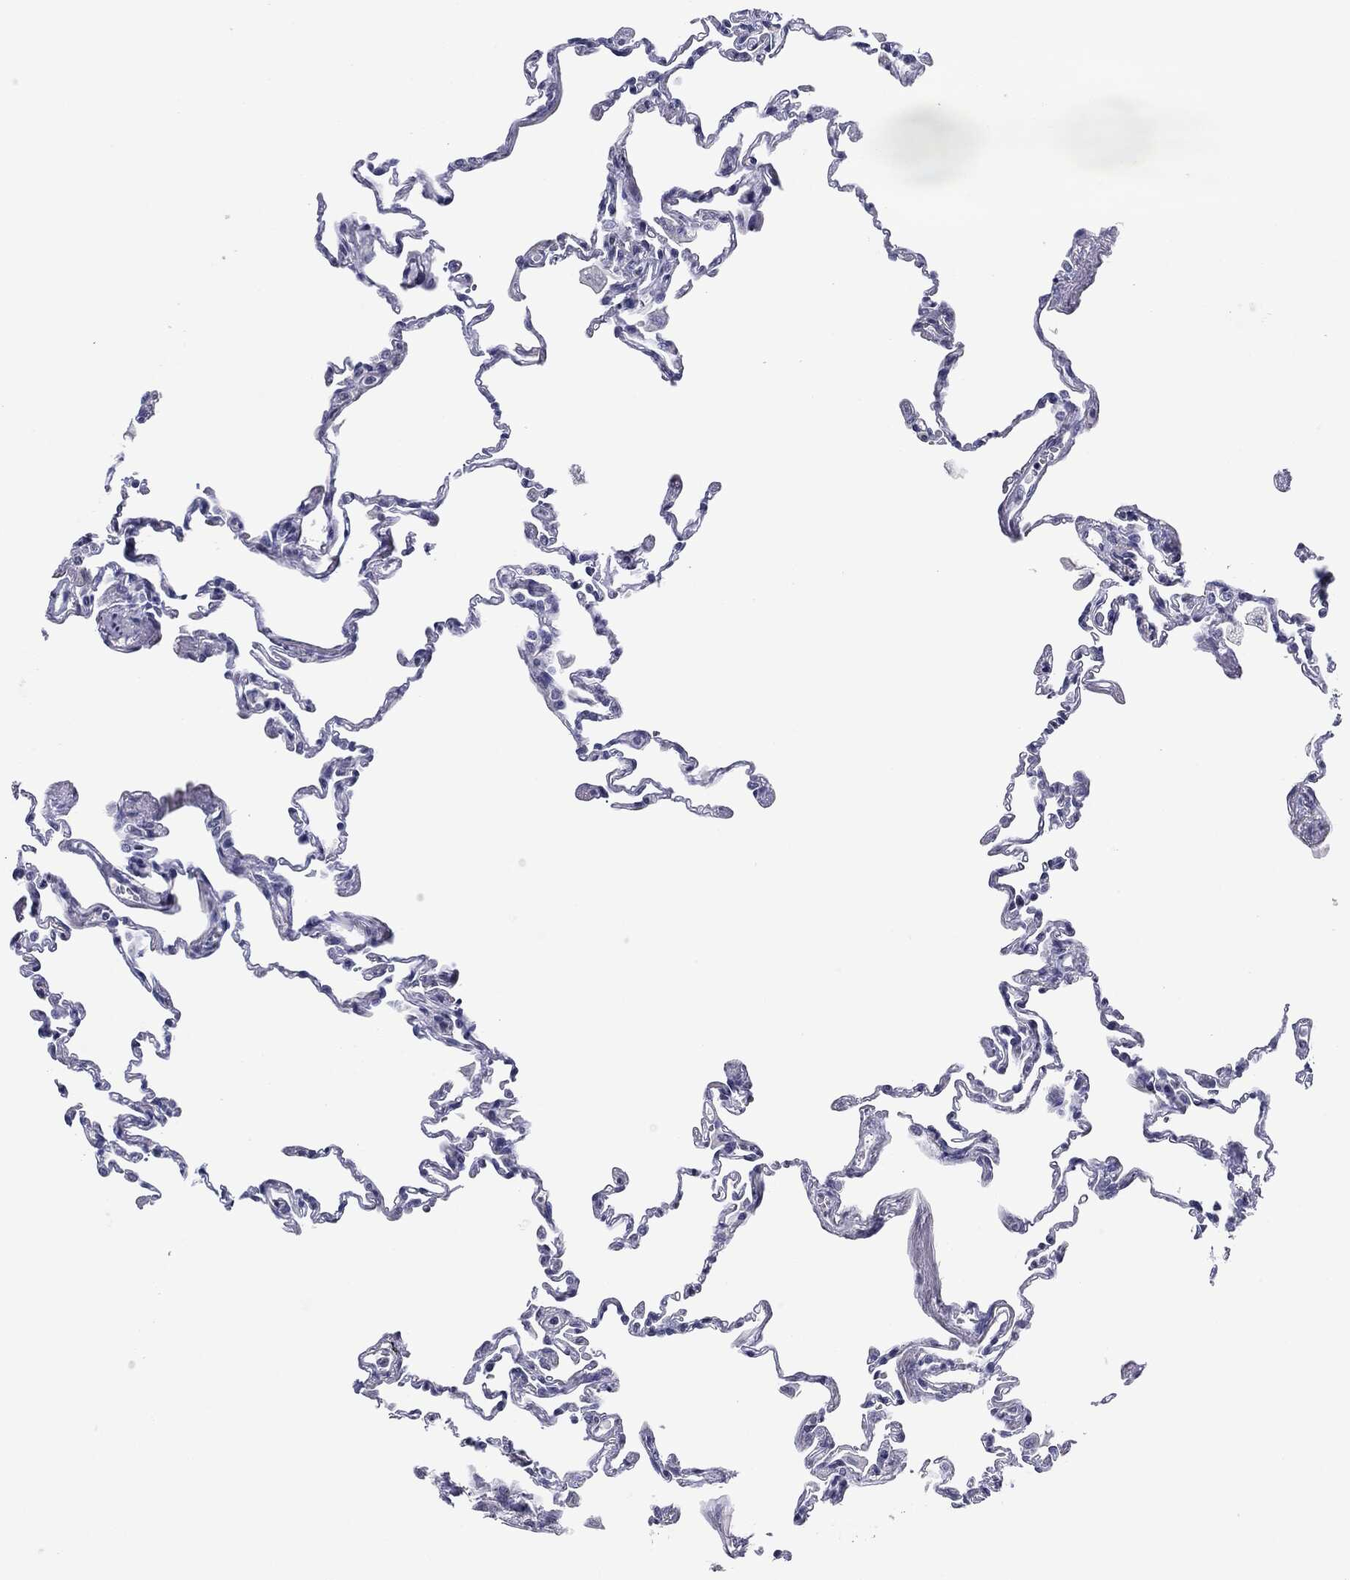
{"staining": {"intensity": "negative", "quantity": "none", "location": "none"}, "tissue": "lung", "cell_type": "Alveolar cells", "image_type": "normal", "snomed": [{"axis": "morphology", "description": "Normal tissue, NOS"}, {"axis": "topography", "description": "Lung"}], "caption": "A high-resolution photomicrograph shows immunohistochemistry (IHC) staining of benign lung, which shows no significant positivity in alveolar cells. The staining is performed using DAB brown chromogen with nuclei counter-stained in using hematoxylin.", "gene": "SERPINB4", "patient": {"sex": "female", "age": 57}}